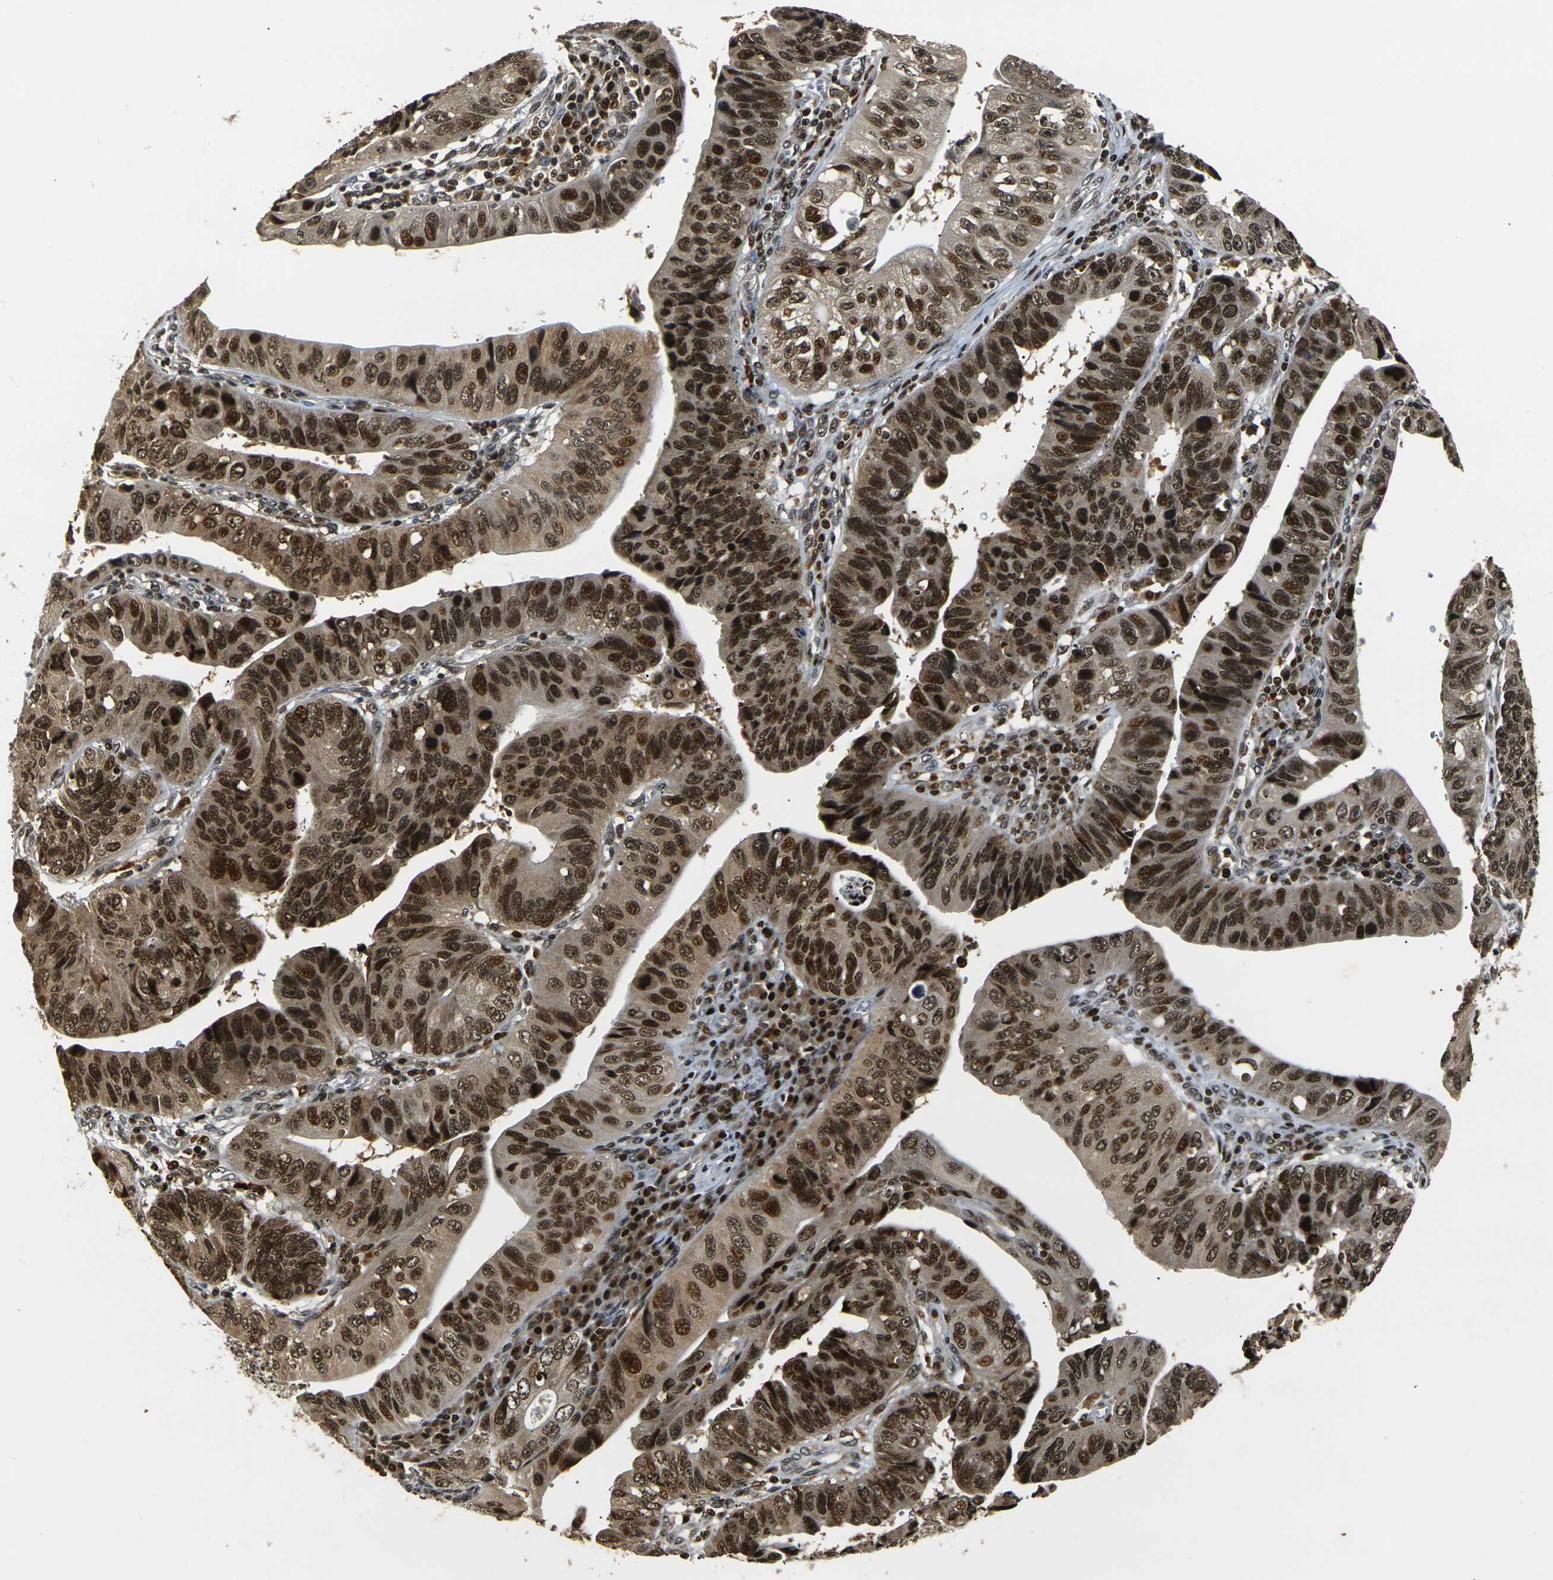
{"staining": {"intensity": "strong", "quantity": ">75%", "location": "cytoplasmic/membranous,nuclear"}, "tissue": "stomach cancer", "cell_type": "Tumor cells", "image_type": "cancer", "snomed": [{"axis": "morphology", "description": "Adenocarcinoma, NOS"}, {"axis": "topography", "description": "Stomach"}], "caption": "Protein staining by immunohistochemistry displays strong cytoplasmic/membranous and nuclear staining in about >75% of tumor cells in adenocarcinoma (stomach).", "gene": "ACTL6A", "patient": {"sex": "male", "age": 59}}